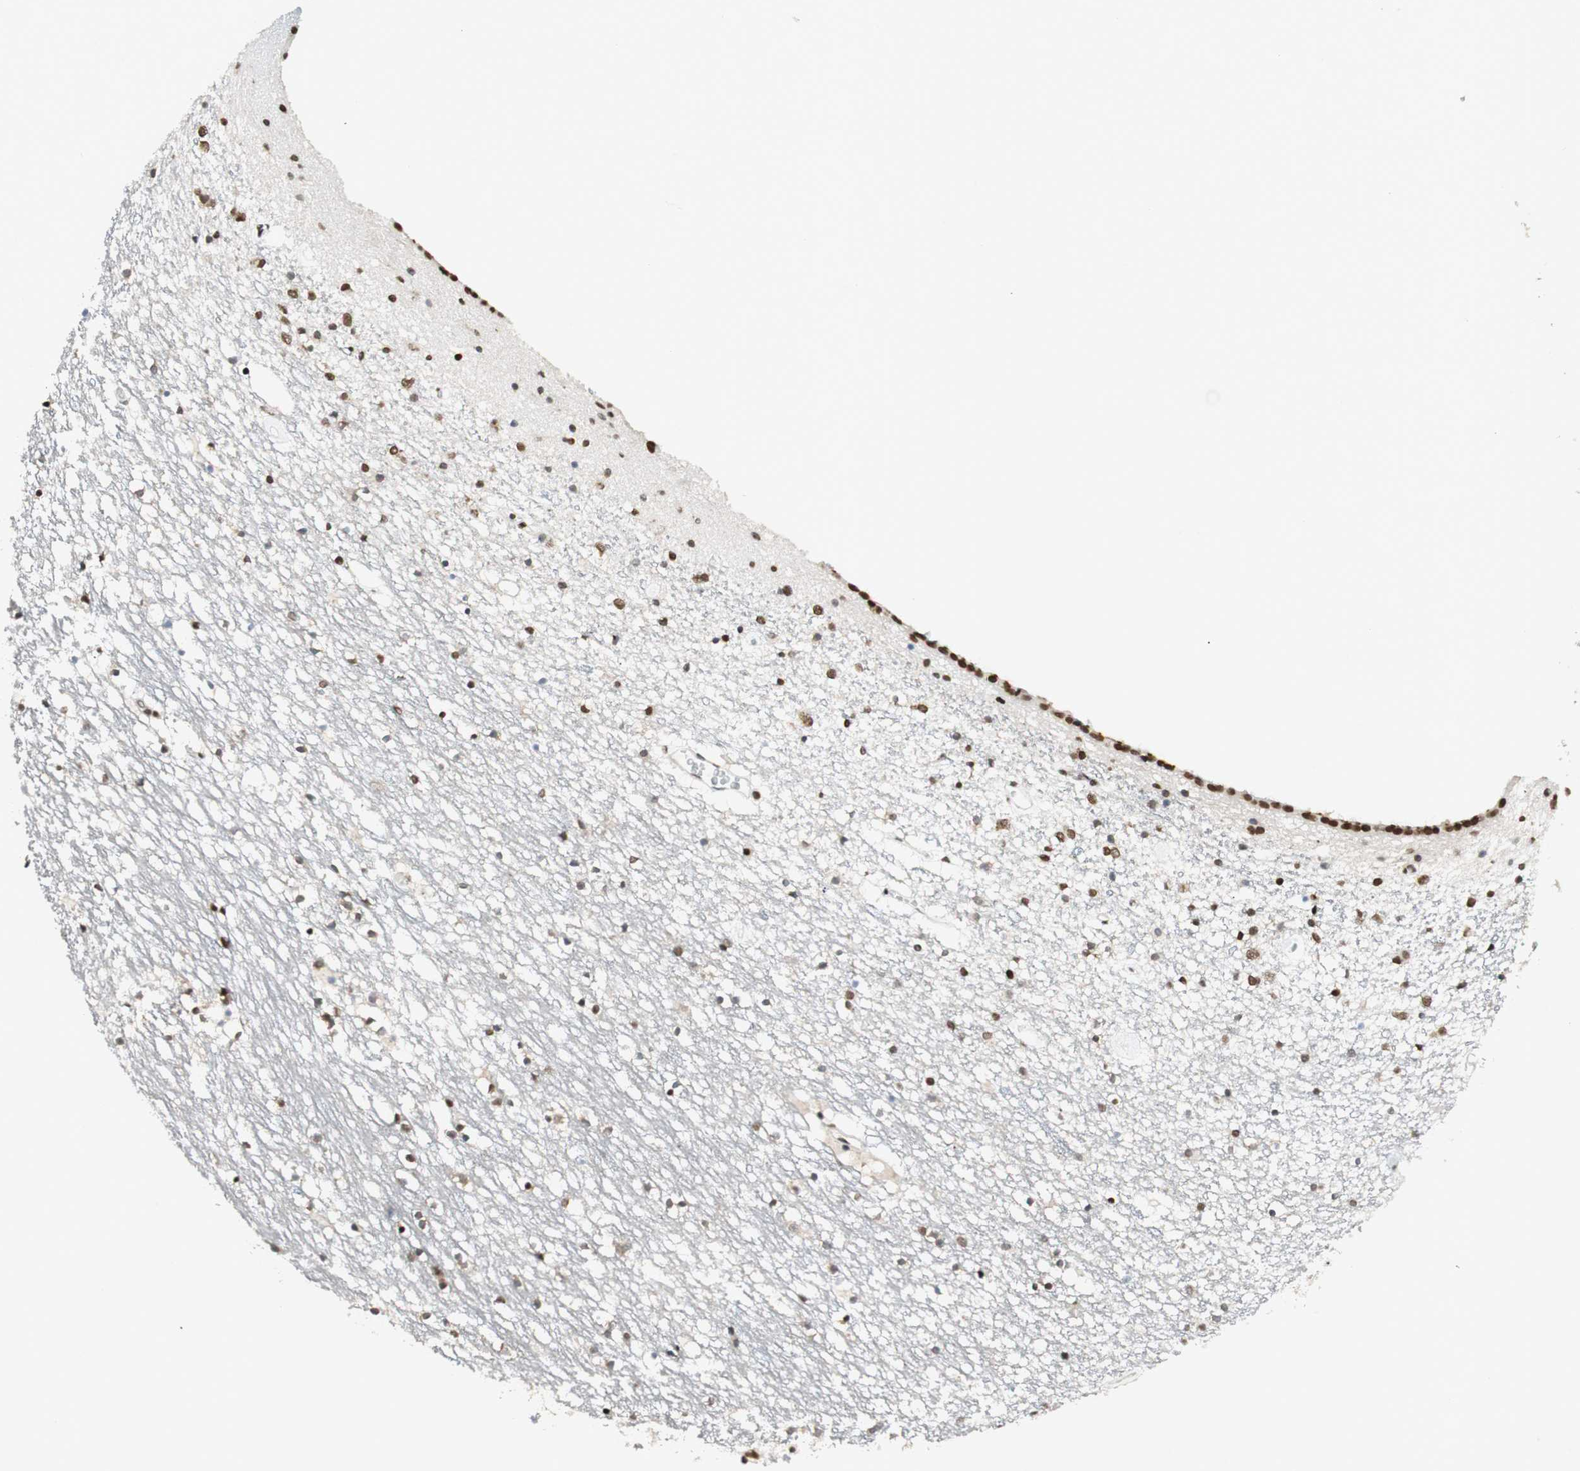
{"staining": {"intensity": "moderate", "quantity": ">75%", "location": "nuclear"}, "tissue": "caudate", "cell_type": "Glial cells", "image_type": "normal", "snomed": [{"axis": "morphology", "description": "Normal tissue, NOS"}, {"axis": "topography", "description": "Lateral ventricle wall"}], "caption": "Immunohistochemical staining of unremarkable human caudate reveals medium levels of moderate nuclear expression in about >75% of glial cells.", "gene": "SMARCE1", "patient": {"sex": "male", "age": 45}}